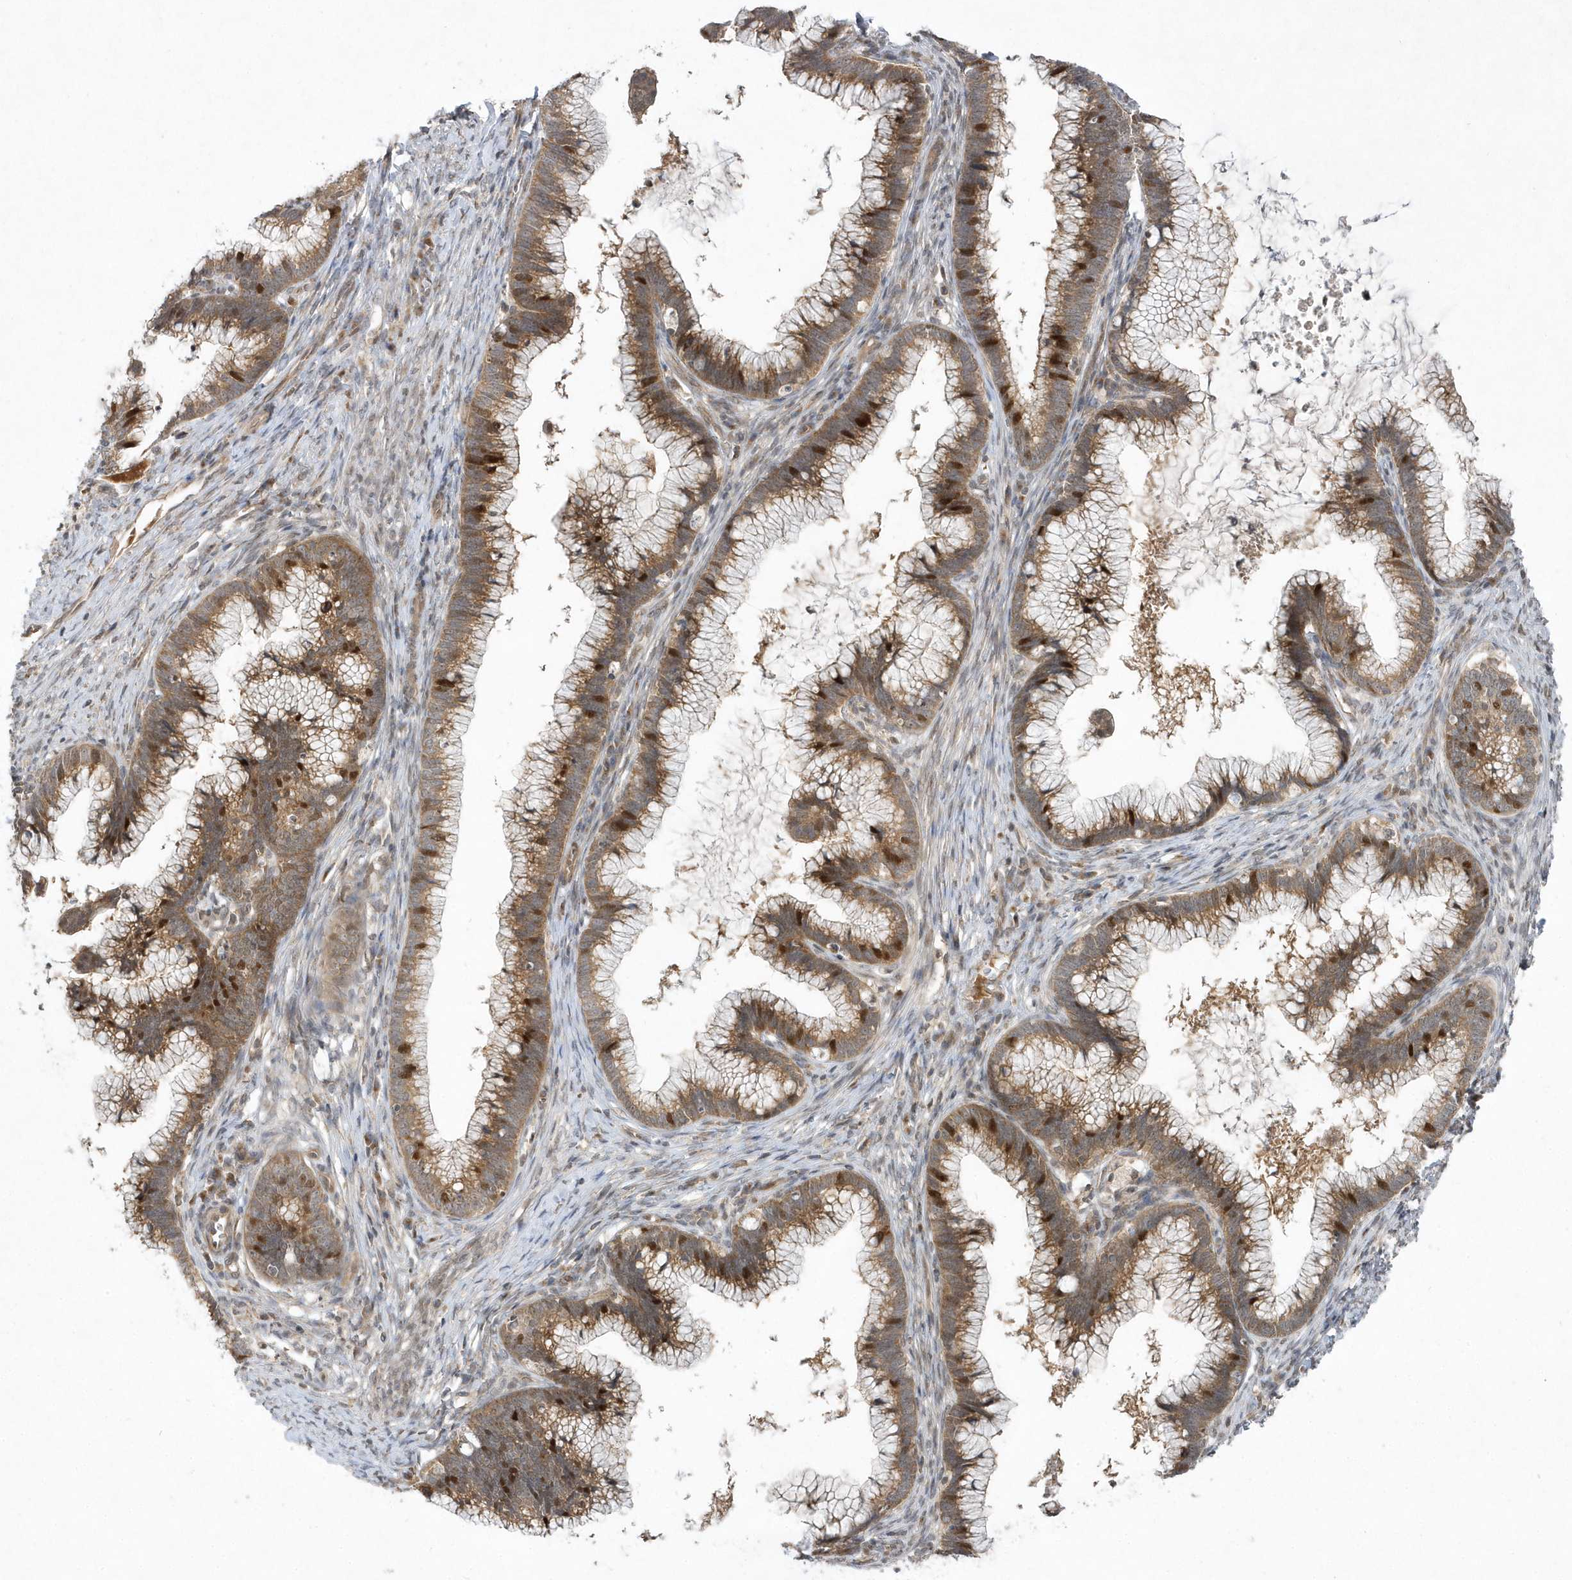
{"staining": {"intensity": "moderate", "quantity": ">75%", "location": "cytoplasmic/membranous,nuclear"}, "tissue": "cervical cancer", "cell_type": "Tumor cells", "image_type": "cancer", "snomed": [{"axis": "morphology", "description": "Adenocarcinoma, NOS"}, {"axis": "topography", "description": "Cervix"}], "caption": "DAB immunohistochemical staining of human cervical adenocarcinoma shows moderate cytoplasmic/membranous and nuclear protein expression in about >75% of tumor cells. The staining is performed using DAB (3,3'-diaminobenzidine) brown chromogen to label protein expression. The nuclei are counter-stained blue using hematoxylin.", "gene": "MXI1", "patient": {"sex": "female", "age": 36}}